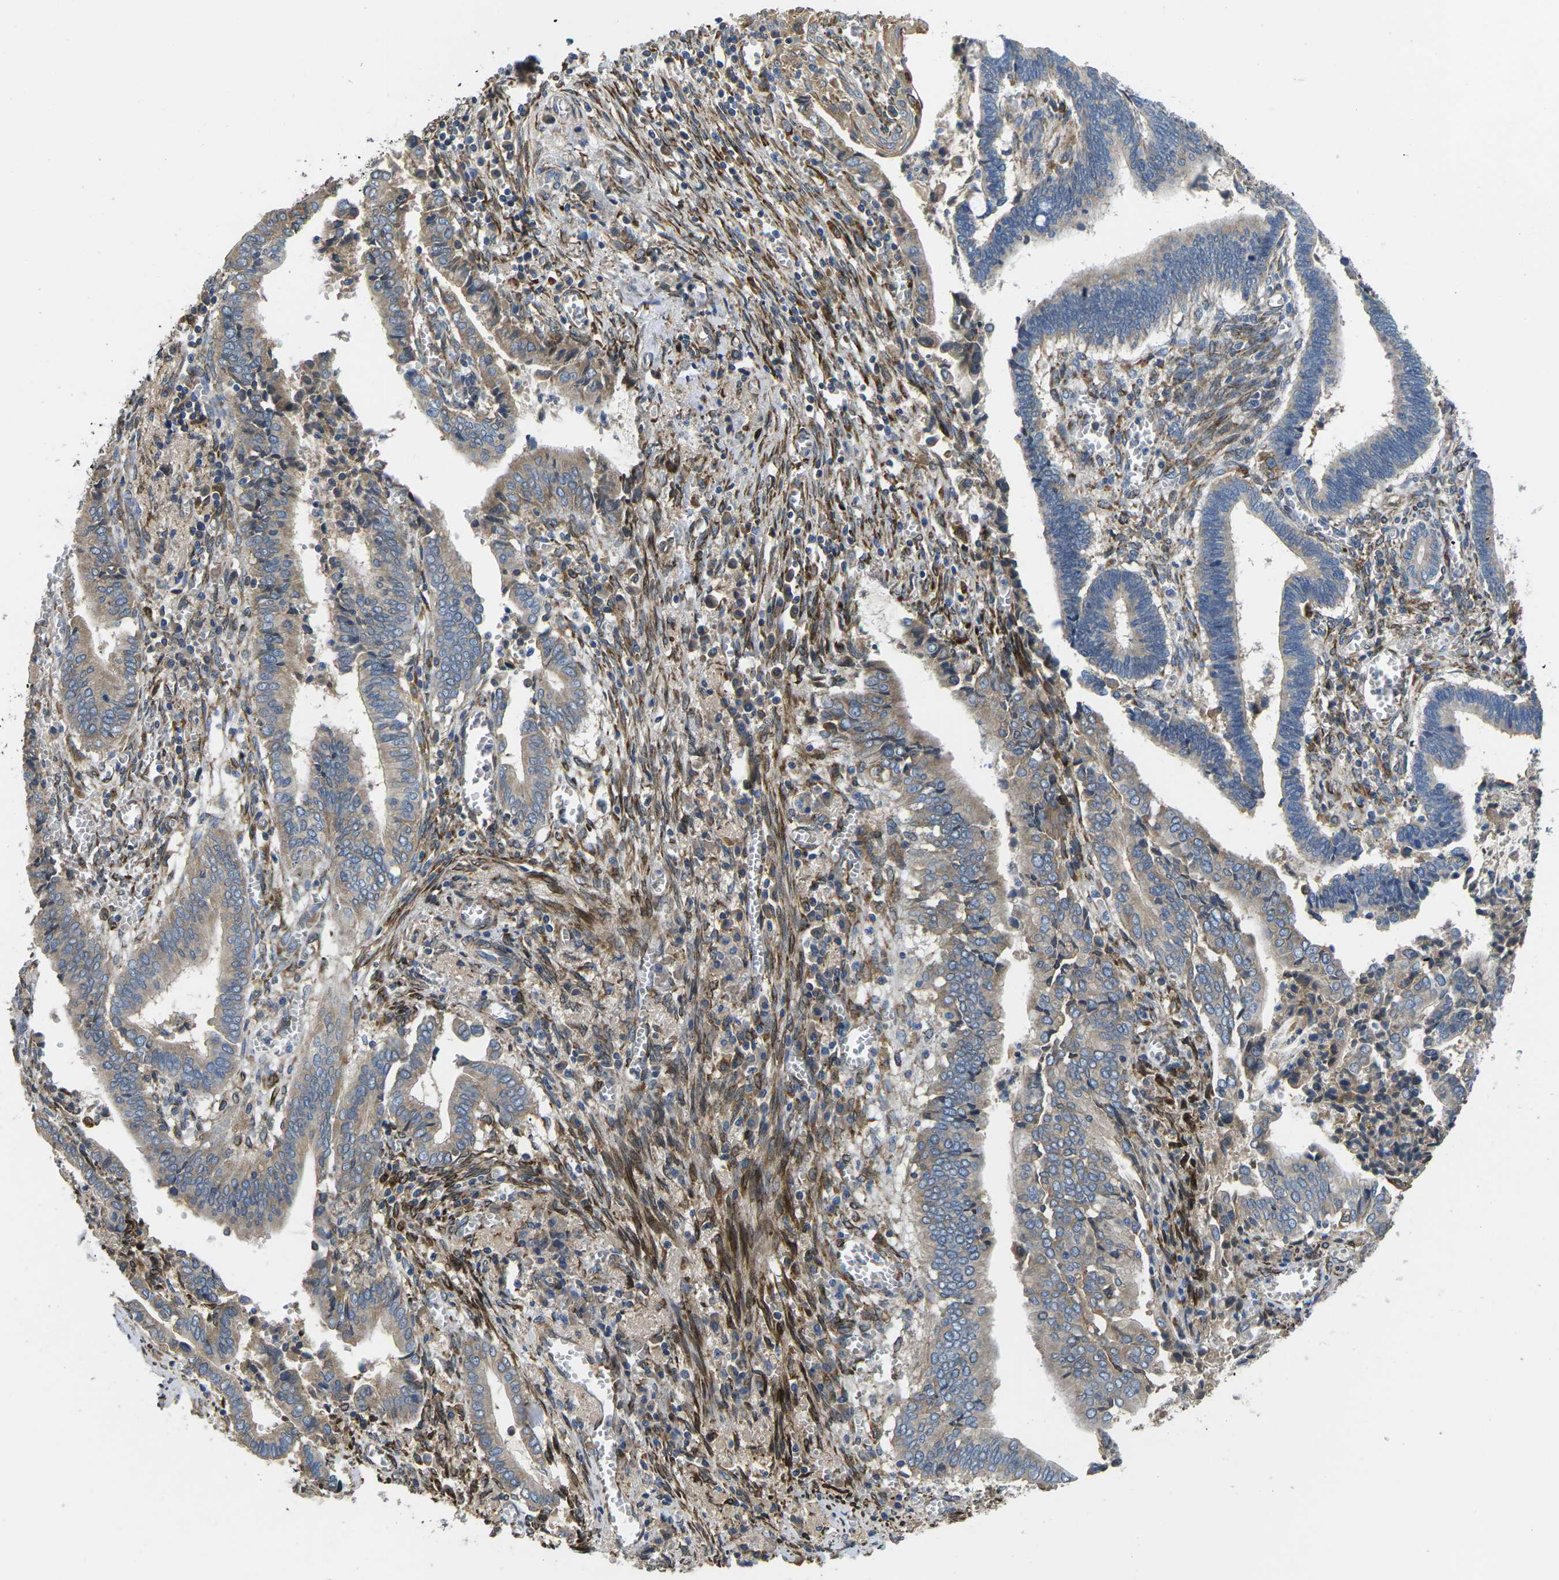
{"staining": {"intensity": "weak", "quantity": "25%-75%", "location": "cytoplasmic/membranous"}, "tissue": "cervical cancer", "cell_type": "Tumor cells", "image_type": "cancer", "snomed": [{"axis": "morphology", "description": "Adenocarcinoma, NOS"}, {"axis": "topography", "description": "Cervix"}], "caption": "Immunohistochemical staining of adenocarcinoma (cervical) shows low levels of weak cytoplasmic/membranous expression in approximately 25%-75% of tumor cells.", "gene": "PDZD8", "patient": {"sex": "female", "age": 44}}